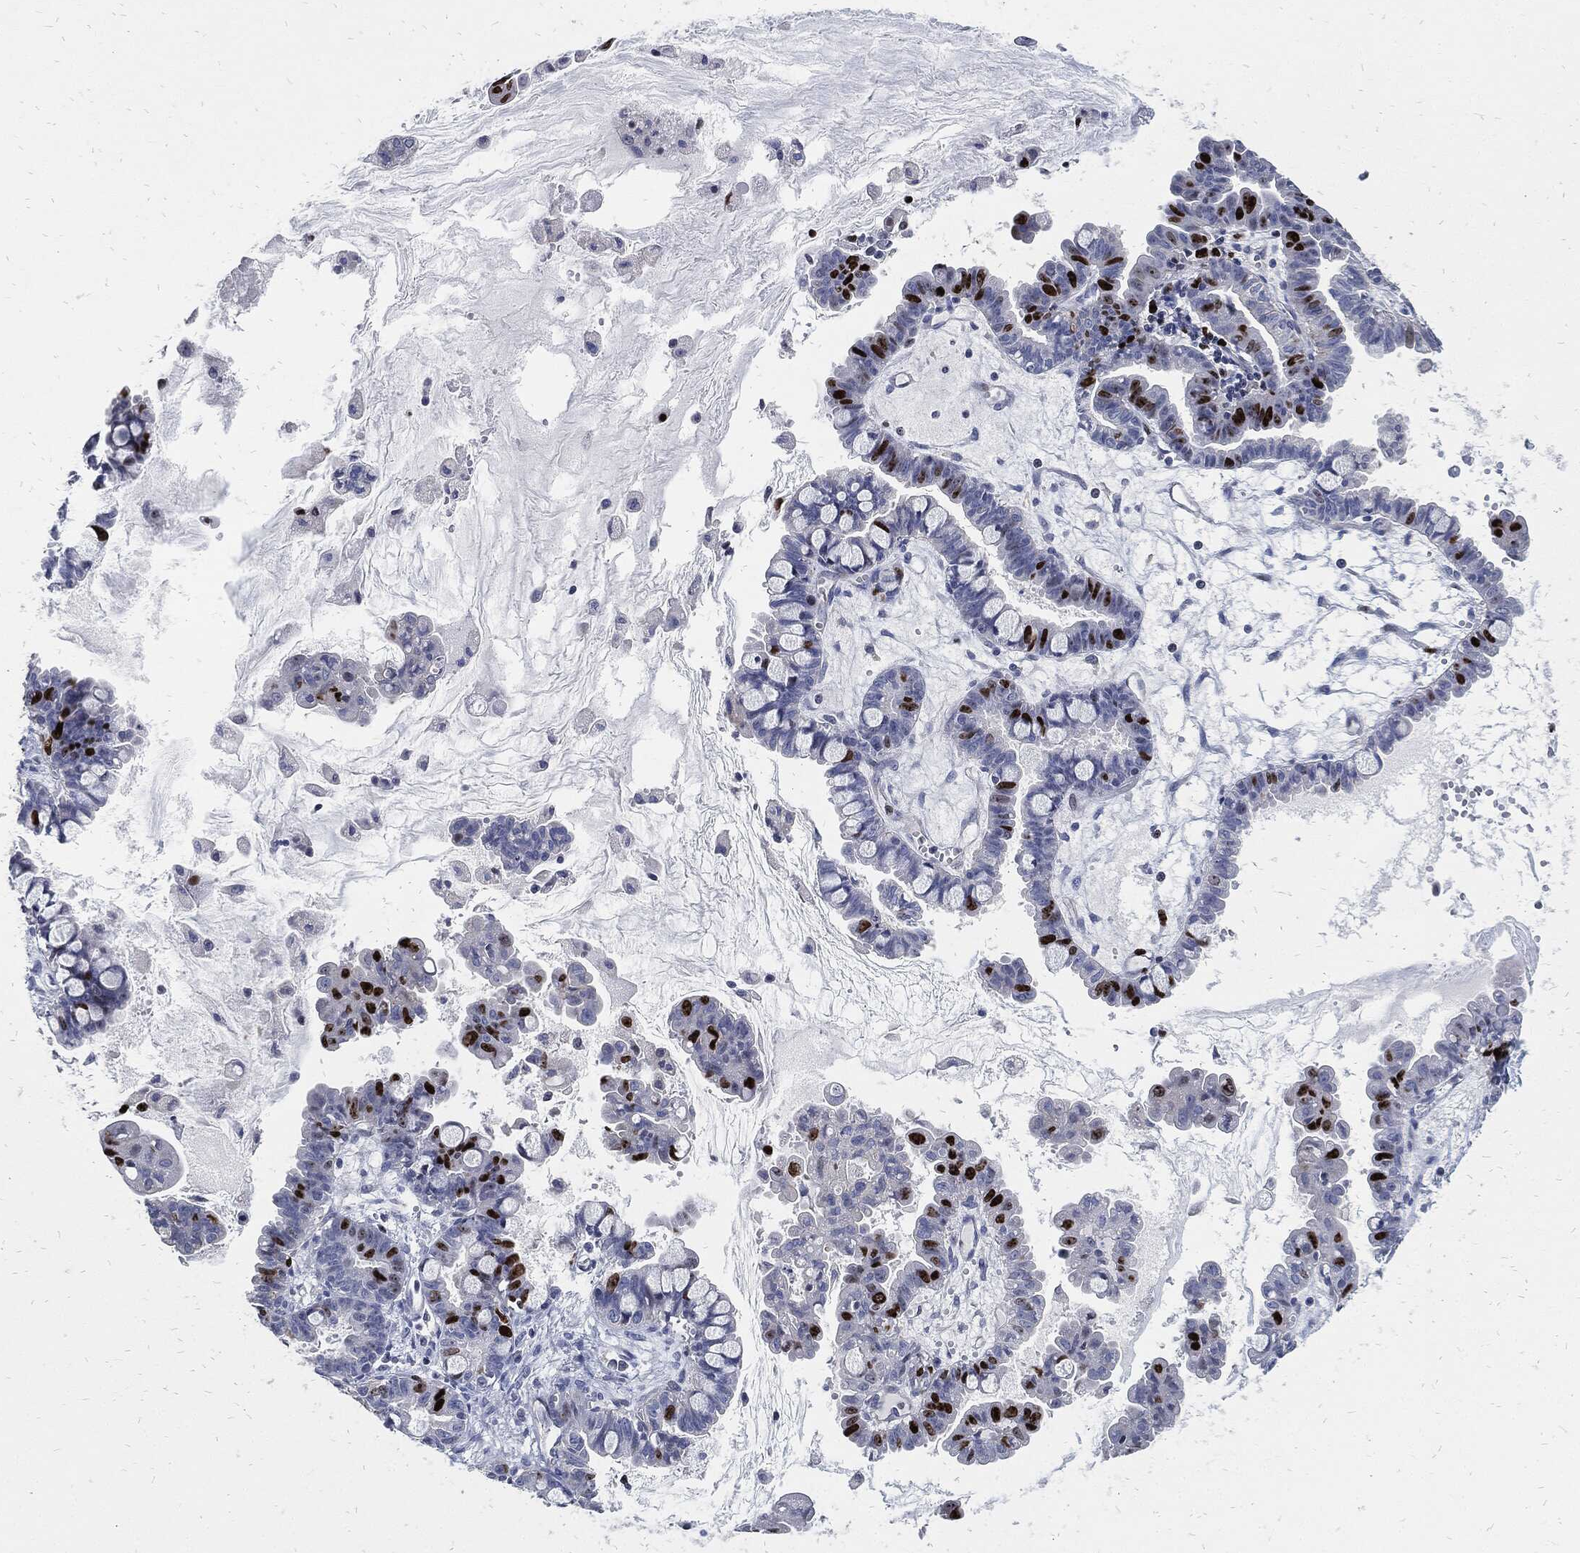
{"staining": {"intensity": "strong", "quantity": "<25%", "location": "nuclear"}, "tissue": "ovarian cancer", "cell_type": "Tumor cells", "image_type": "cancer", "snomed": [{"axis": "morphology", "description": "Cystadenocarcinoma, mucinous, NOS"}, {"axis": "topography", "description": "Ovary"}], "caption": "Ovarian cancer (mucinous cystadenocarcinoma) stained with a protein marker reveals strong staining in tumor cells.", "gene": "MKI67", "patient": {"sex": "female", "age": 63}}